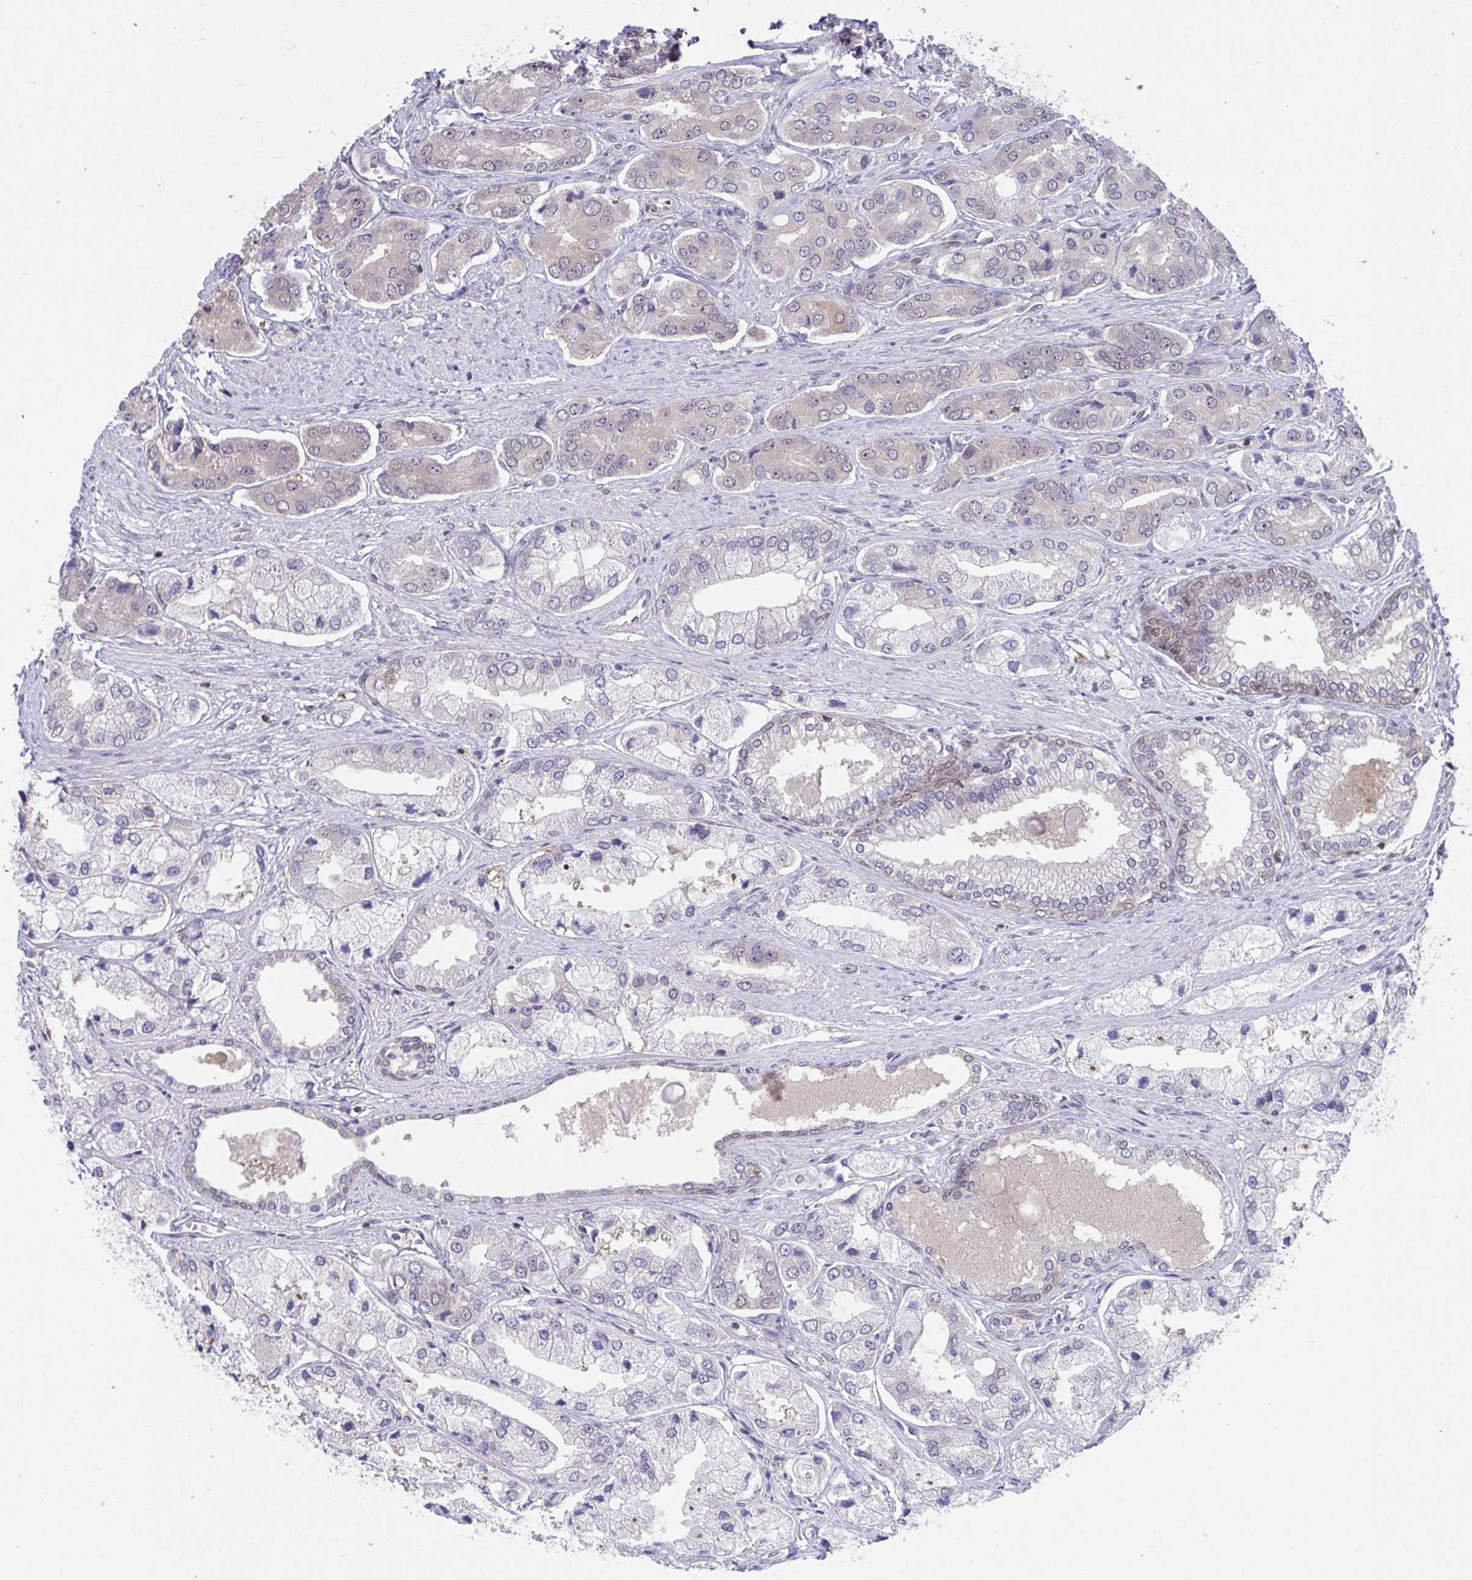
{"staining": {"intensity": "negative", "quantity": "none", "location": "none"}, "tissue": "prostate cancer", "cell_type": "Tumor cells", "image_type": "cancer", "snomed": [{"axis": "morphology", "description": "Adenocarcinoma, Low grade"}, {"axis": "topography", "description": "Prostate"}], "caption": "An IHC image of prostate cancer (adenocarcinoma (low-grade)) is shown. There is no staining in tumor cells of prostate cancer (adenocarcinoma (low-grade)).", "gene": "PCDHB7", "patient": {"sex": "male", "age": 69}}